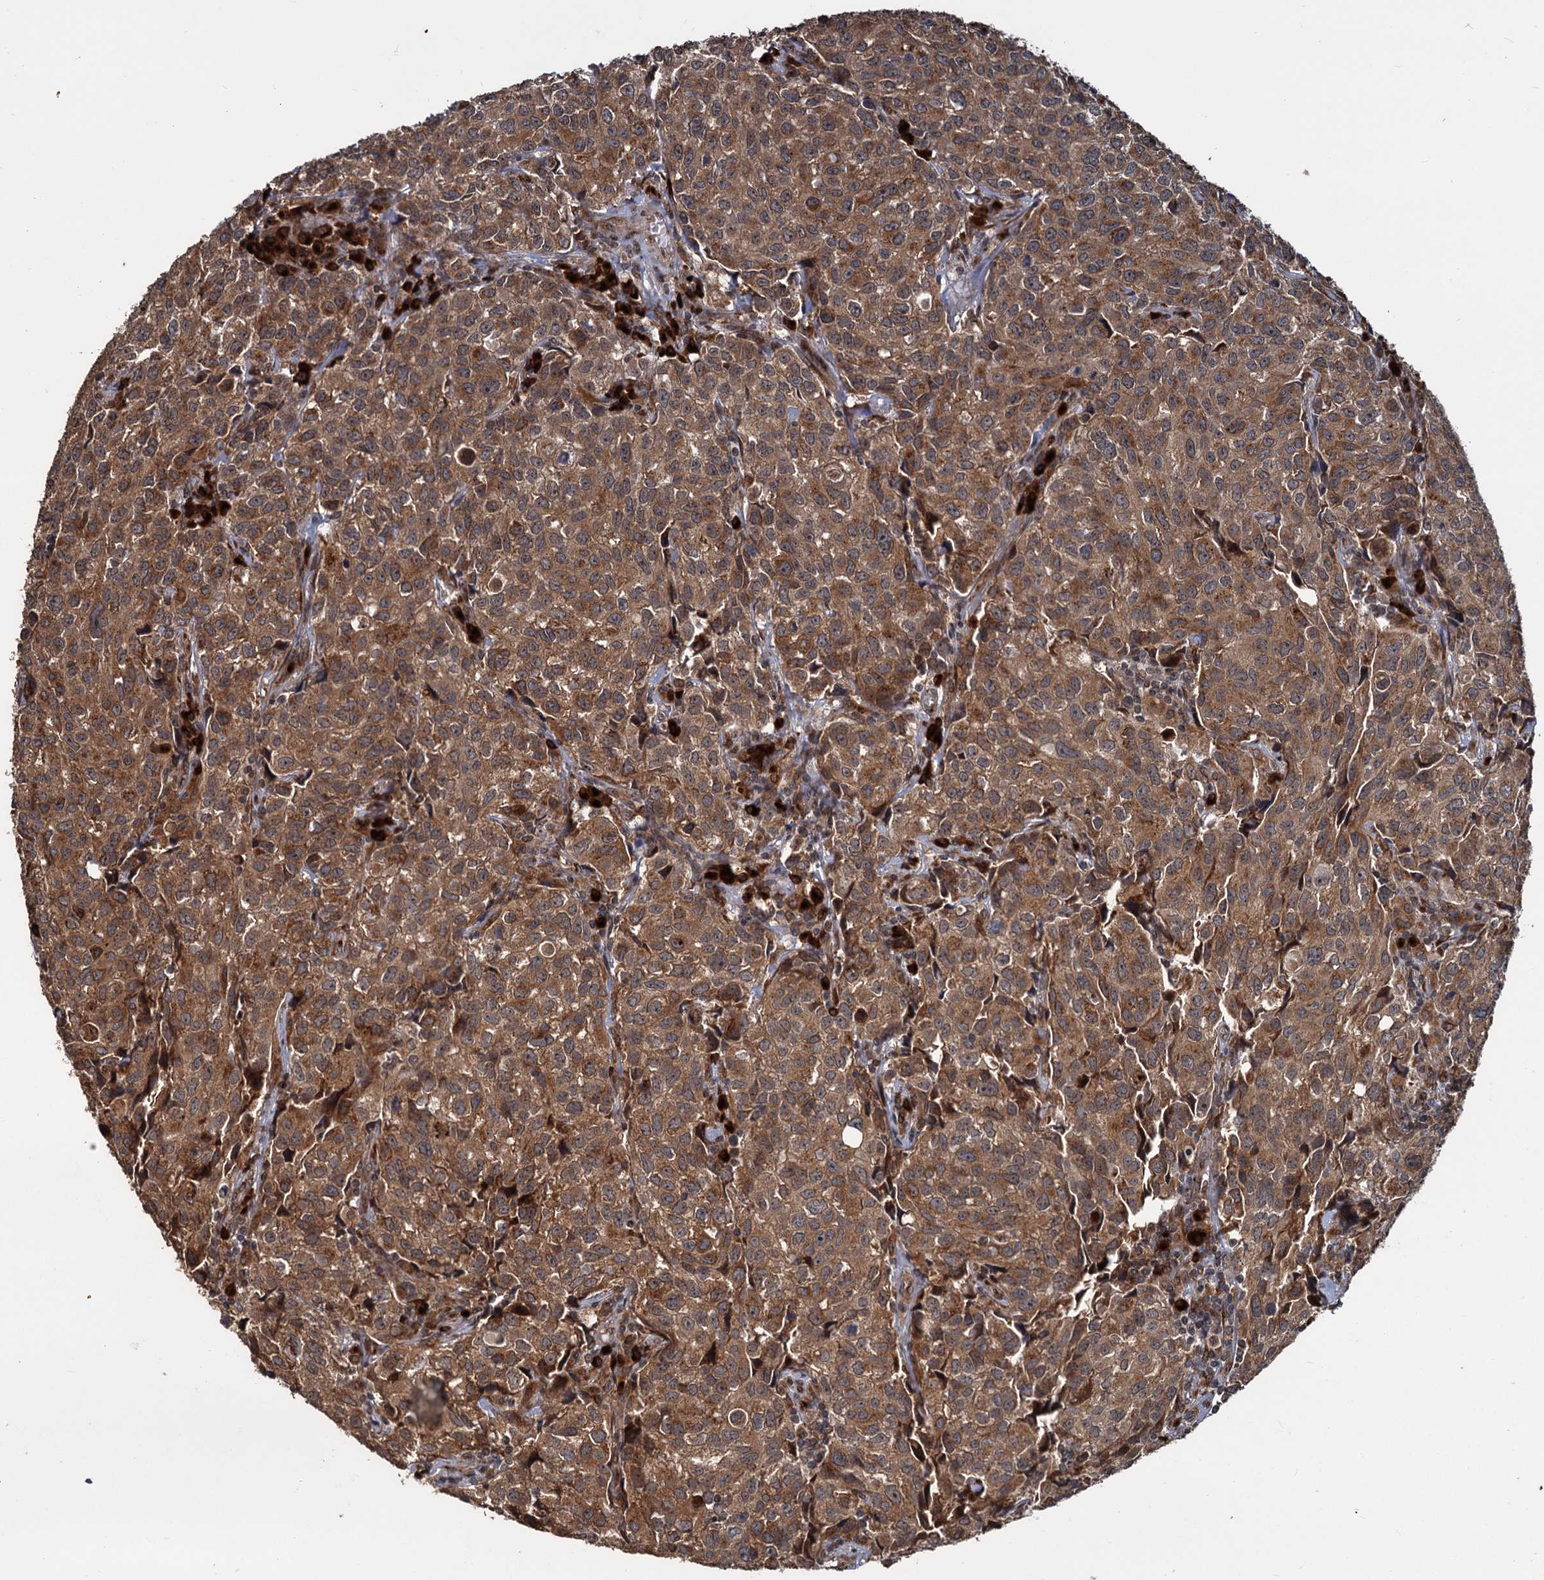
{"staining": {"intensity": "moderate", "quantity": ">75%", "location": "cytoplasmic/membranous"}, "tissue": "urothelial cancer", "cell_type": "Tumor cells", "image_type": "cancer", "snomed": [{"axis": "morphology", "description": "Urothelial carcinoma, High grade"}, {"axis": "topography", "description": "Urinary bladder"}], "caption": "Immunohistochemistry (IHC) photomicrograph of urothelial cancer stained for a protein (brown), which shows medium levels of moderate cytoplasmic/membranous staining in about >75% of tumor cells.", "gene": "SAAL1", "patient": {"sex": "female", "age": 75}}